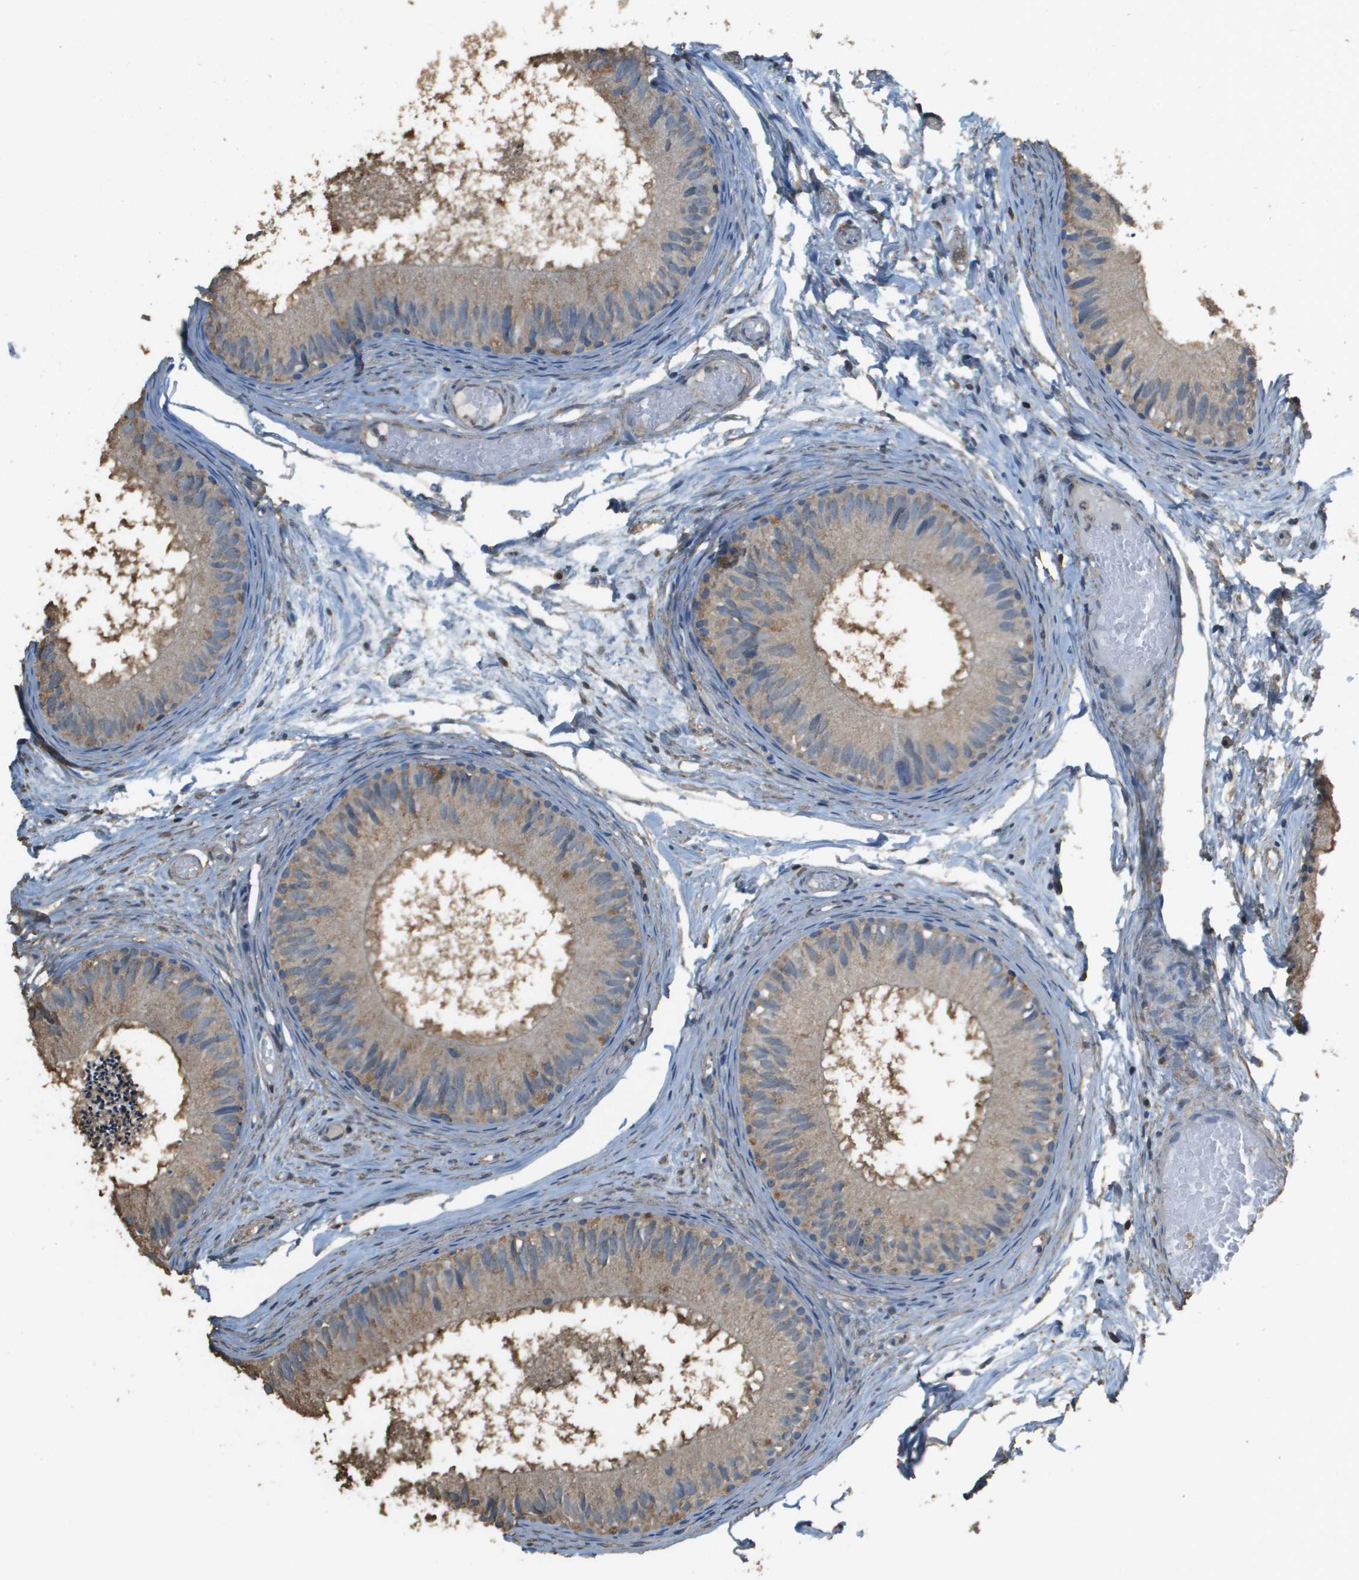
{"staining": {"intensity": "moderate", "quantity": ">75%", "location": "cytoplasmic/membranous"}, "tissue": "epididymis", "cell_type": "Glandular cells", "image_type": "normal", "snomed": [{"axis": "morphology", "description": "Normal tissue, NOS"}, {"axis": "topography", "description": "Epididymis"}], "caption": "Human epididymis stained with a brown dye demonstrates moderate cytoplasmic/membranous positive expression in approximately >75% of glandular cells.", "gene": "MS4A7", "patient": {"sex": "male", "age": 46}}